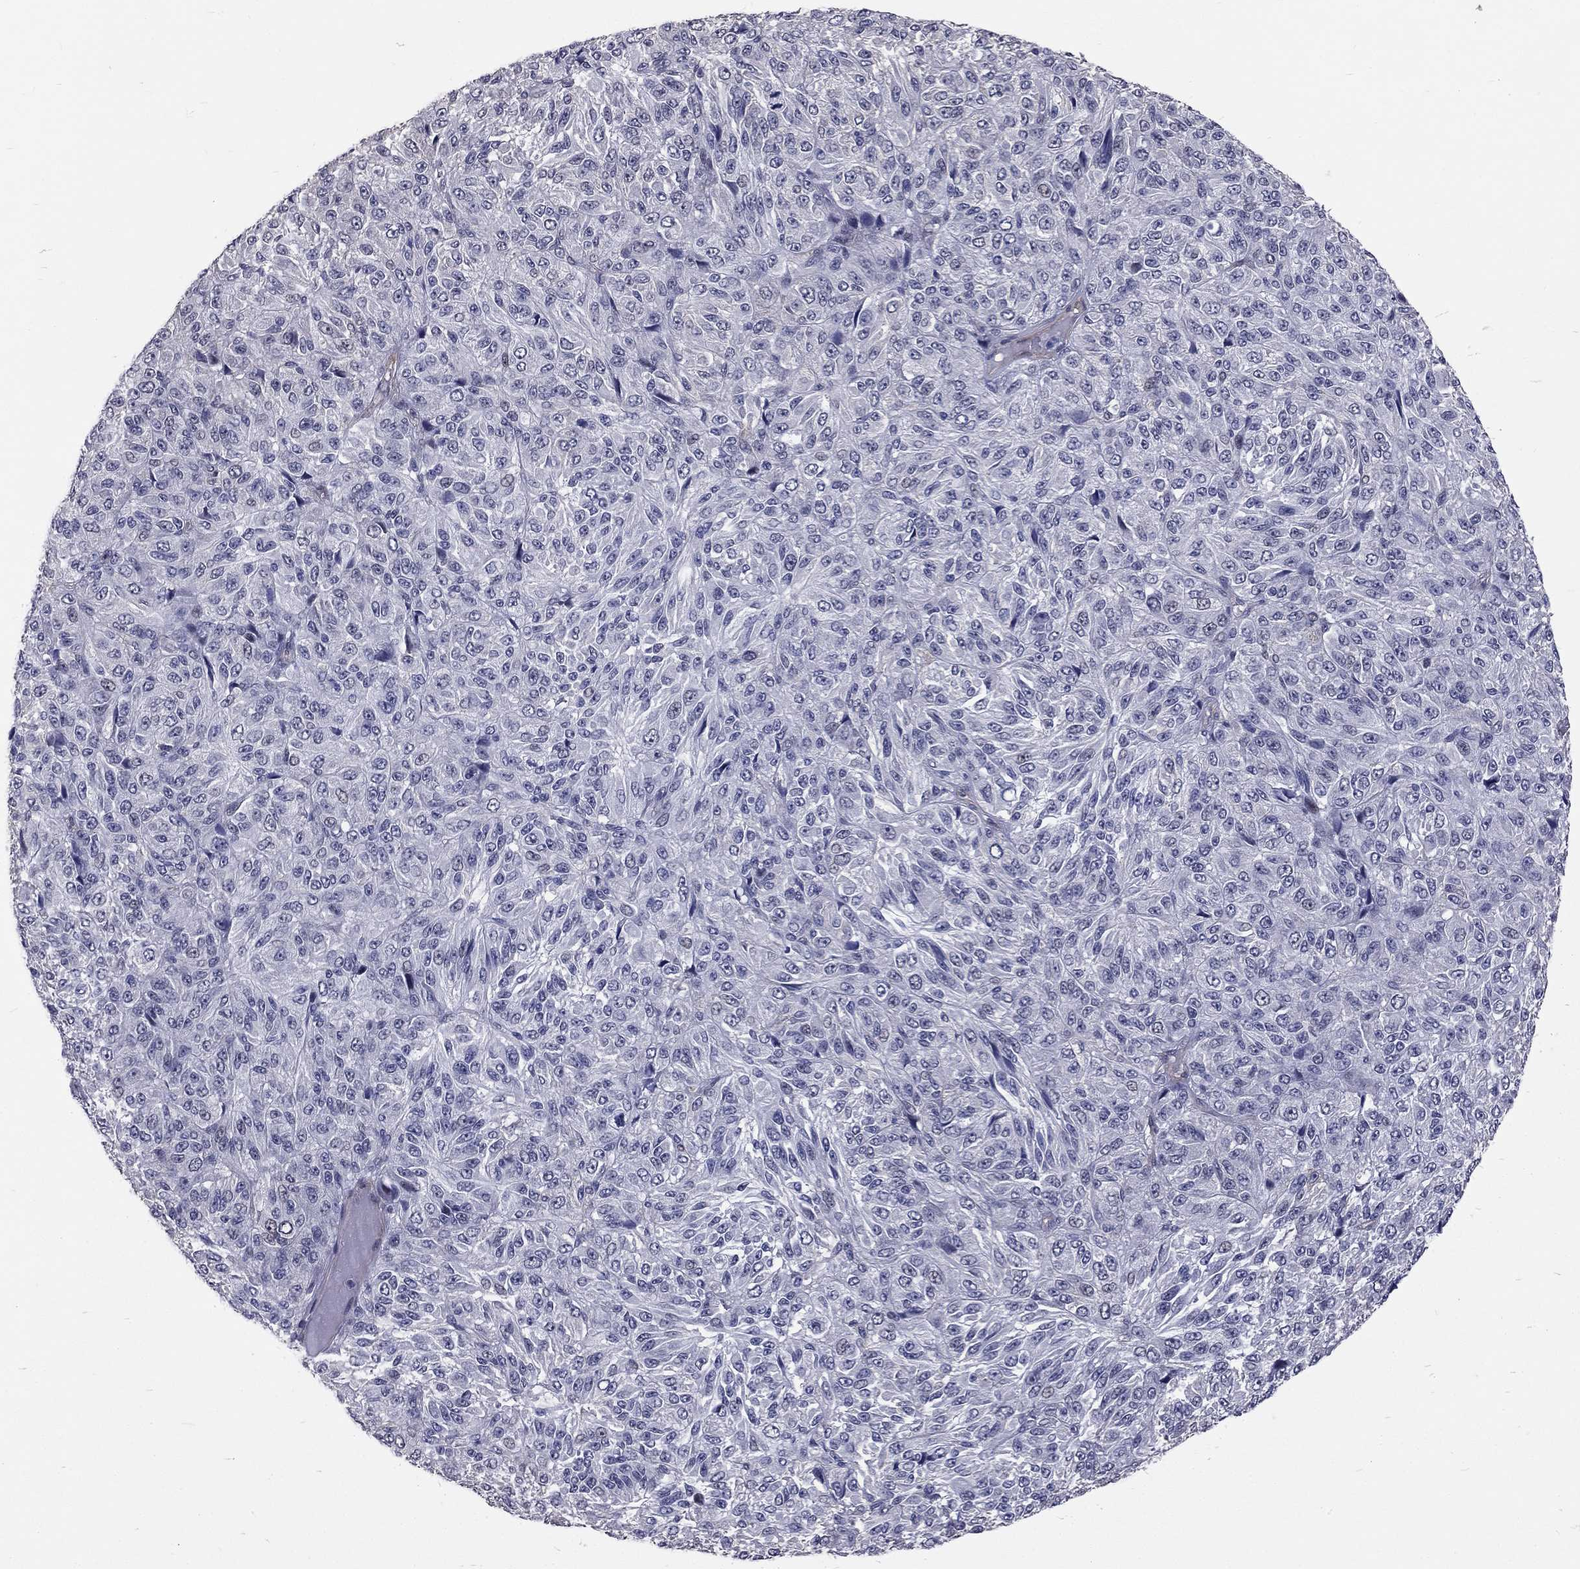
{"staining": {"intensity": "negative", "quantity": "none", "location": "none"}, "tissue": "melanoma", "cell_type": "Tumor cells", "image_type": "cancer", "snomed": [{"axis": "morphology", "description": "Malignant melanoma, Metastatic site"}, {"axis": "topography", "description": "Brain"}], "caption": "The IHC photomicrograph has no significant positivity in tumor cells of melanoma tissue.", "gene": "GJB4", "patient": {"sex": "female", "age": 56}}